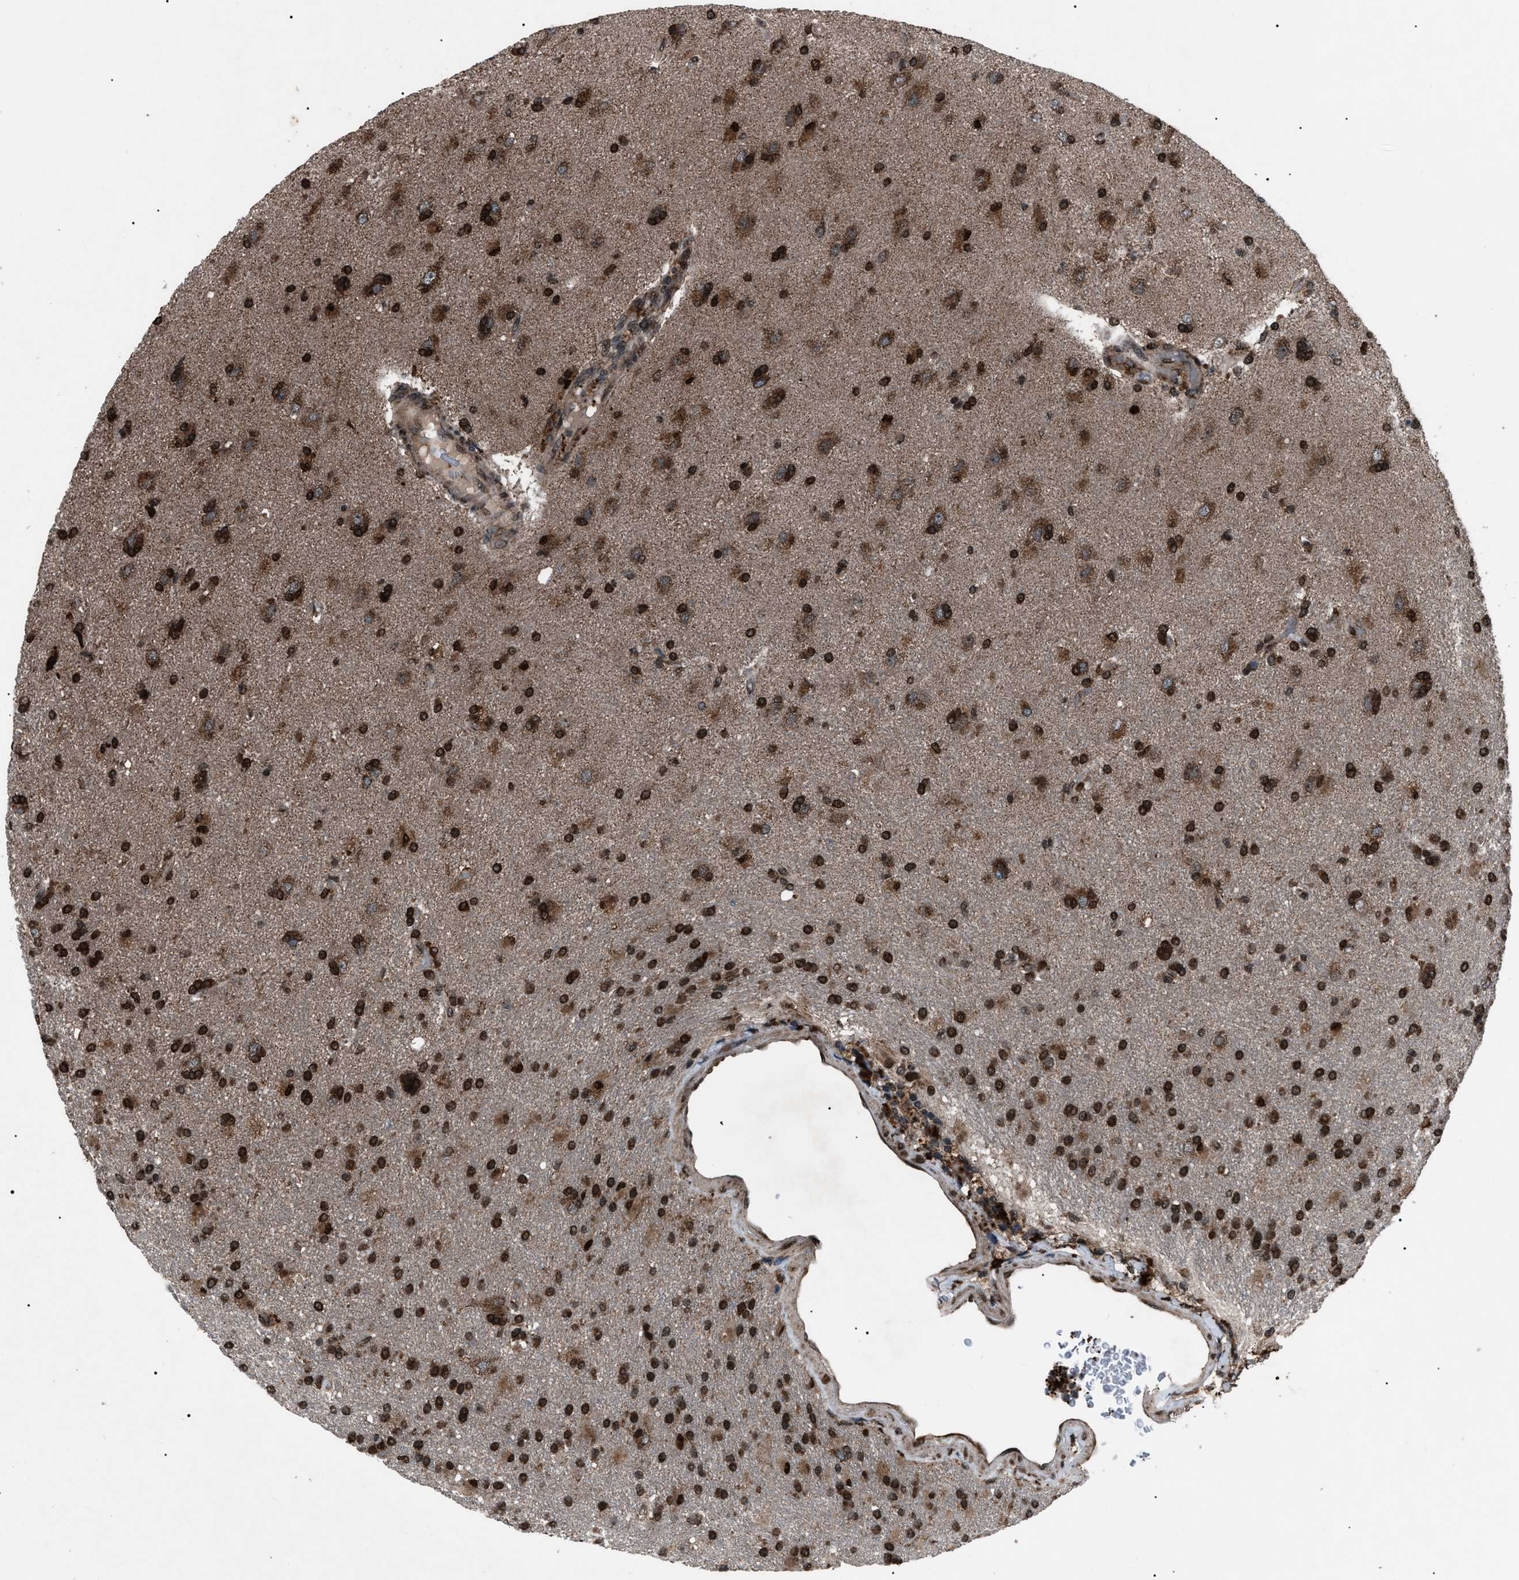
{"staining": {"intensity": "strong", "quantity": ">75%", "location": "cytoplasmic/membranous,nuclear"}, "tissue": "glioma", "cell_type": "Tumor cells", "image_type": "cancer", "snomed": [{"axis": "morphology", "description": "Glioma, malignant, High grade"}, {"axis": "topography", "description": "Brain"}], "caption": "High-grade glioma (malignant) stained for a protein (brown) demonstrates strong cytoplasmic/membranous and nuclear positive staining in about >75% of tumor cells.", "gene": "ZFAND2A", "patient": {"sex": "male", "age": 72}}